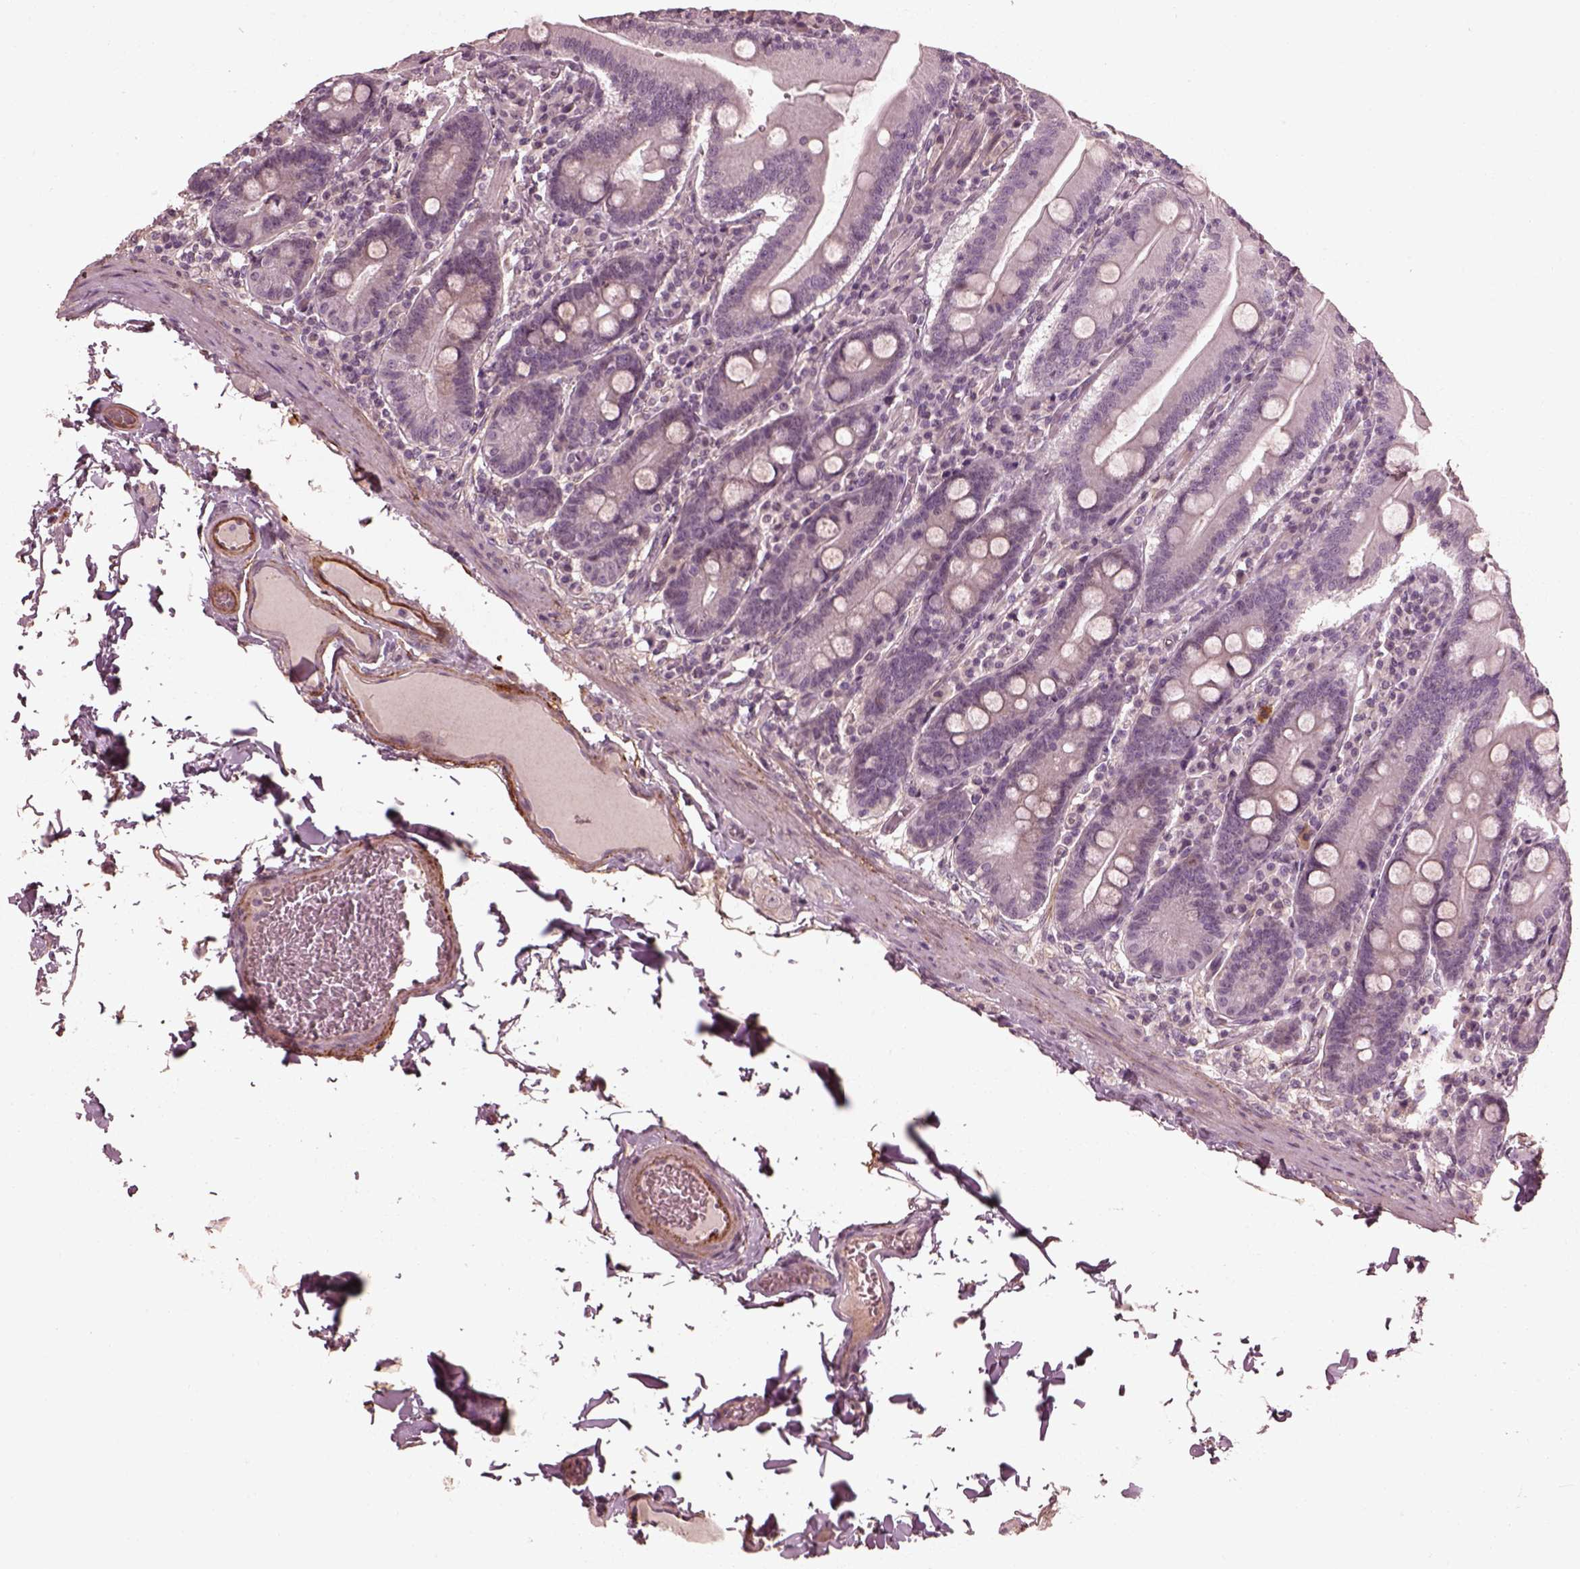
{"staining": {"intensity": "negative", "quantity": "none", "location": "none"}, "tissue": "small intestine", "cell_type": "Glandular cells", "image_type": "normal", "snomed": [{"axis": "morphology", "description": "Normal tissue, NOS"}, {"axis": "topography", "description": "Small intestine"}], "caption": "This is a photomicrograph of IHC staining of benign small intestine, which shows no expression in glandular cells.", "gene": "EFEMP1", "patient": {"sex": "male", "age": 37}}